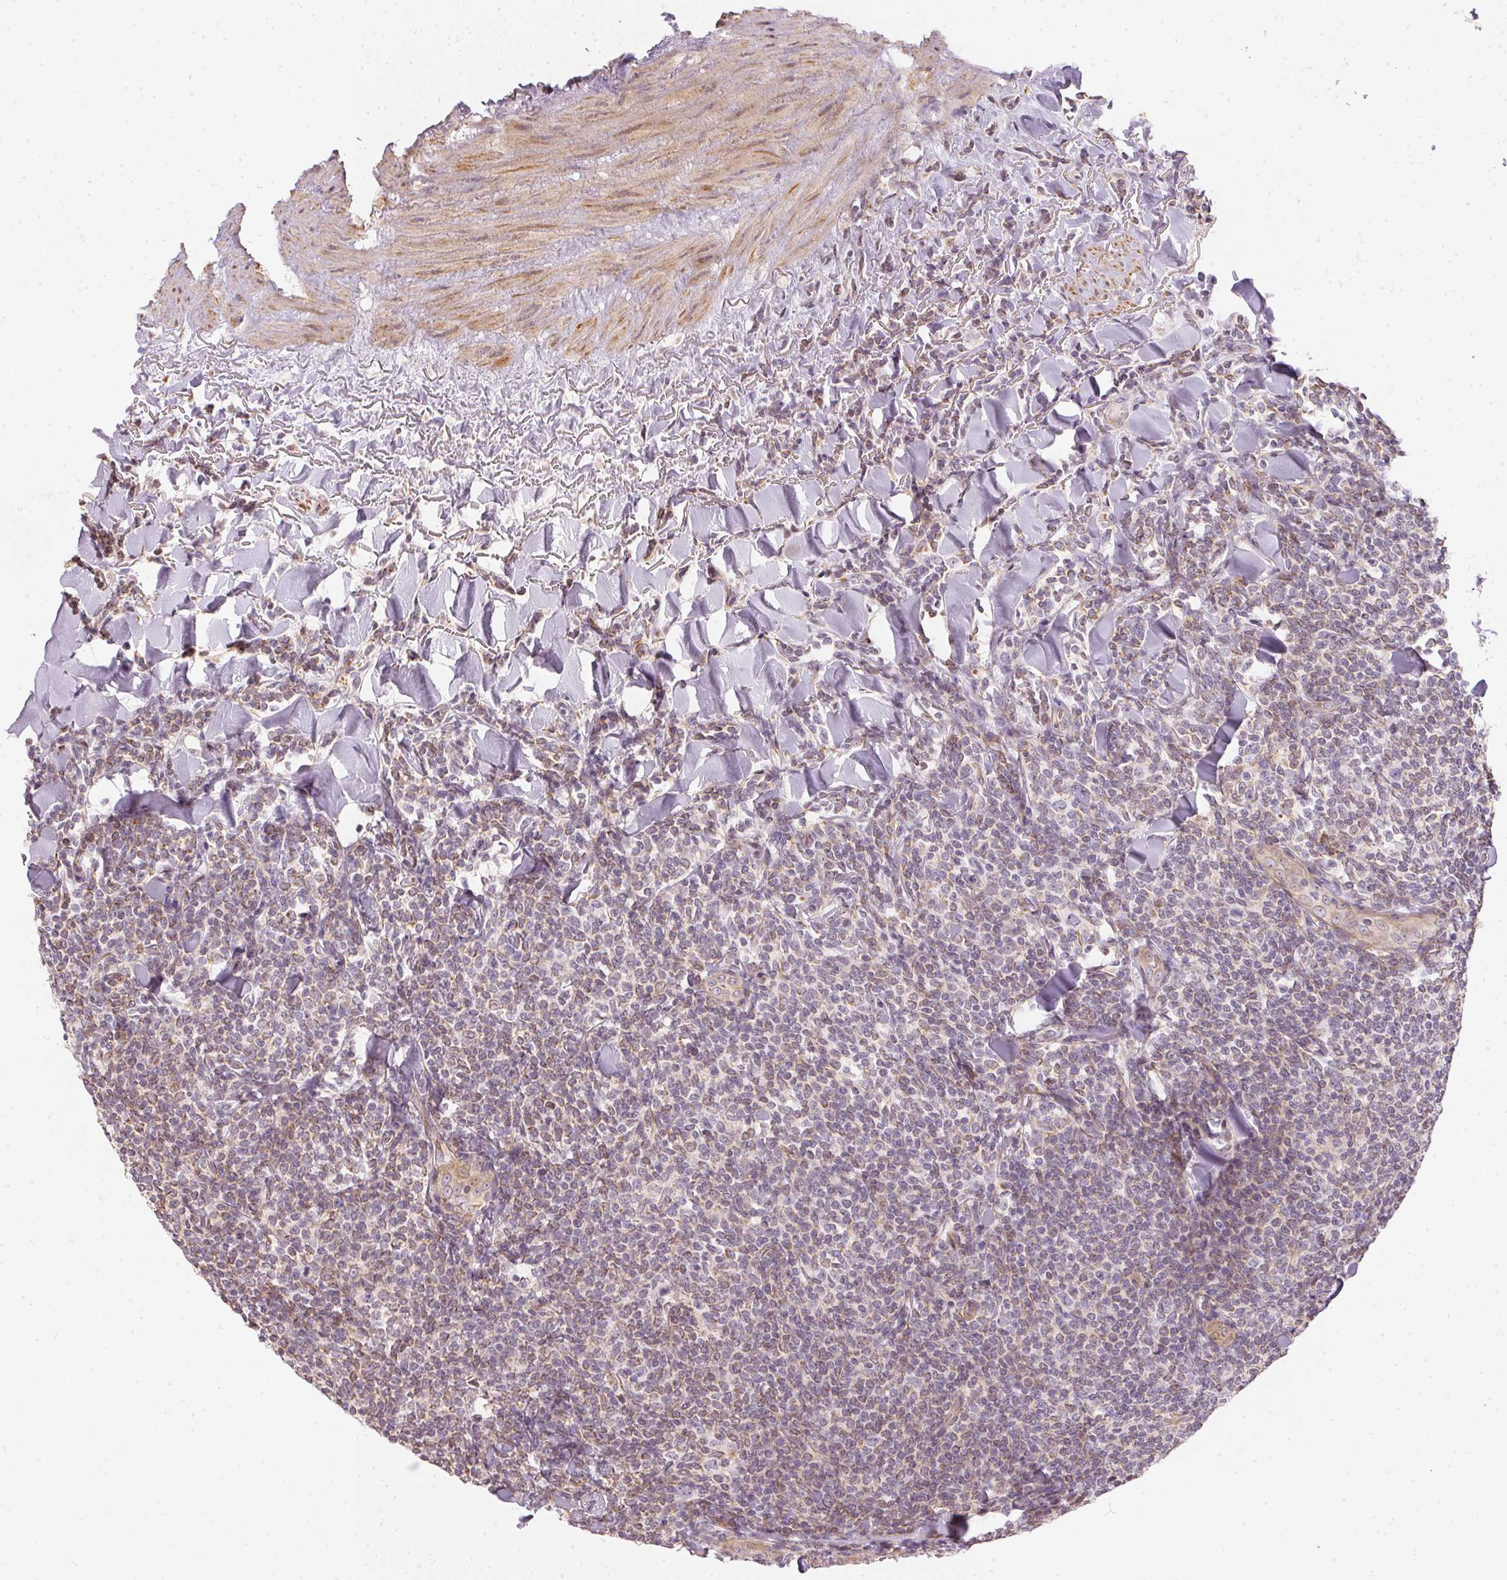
{"staining": {"intensity": "weak", "quantity": "25%-75%", "location": "cytoplasmic/membranous"}, "tissue": "lymphoma", "cell_type": "Tumor cells", "image_type": "cancer", "snomed": [{"axis": "morphology", "description": "Malignant lymphoma, non-Hodgkin's type, Low grade"}, {"axis": "topography", "description": "Lymph node"}], "caption": "Tumor cells display low levels of weak cytoplasmic/membranous expression in about 25%-75% of cells in human malignant lymphoma, non-Hodgkin's type (low-grade).", "gene": "VWA5B2", "patient": {"sex": "female", "age": 56}}